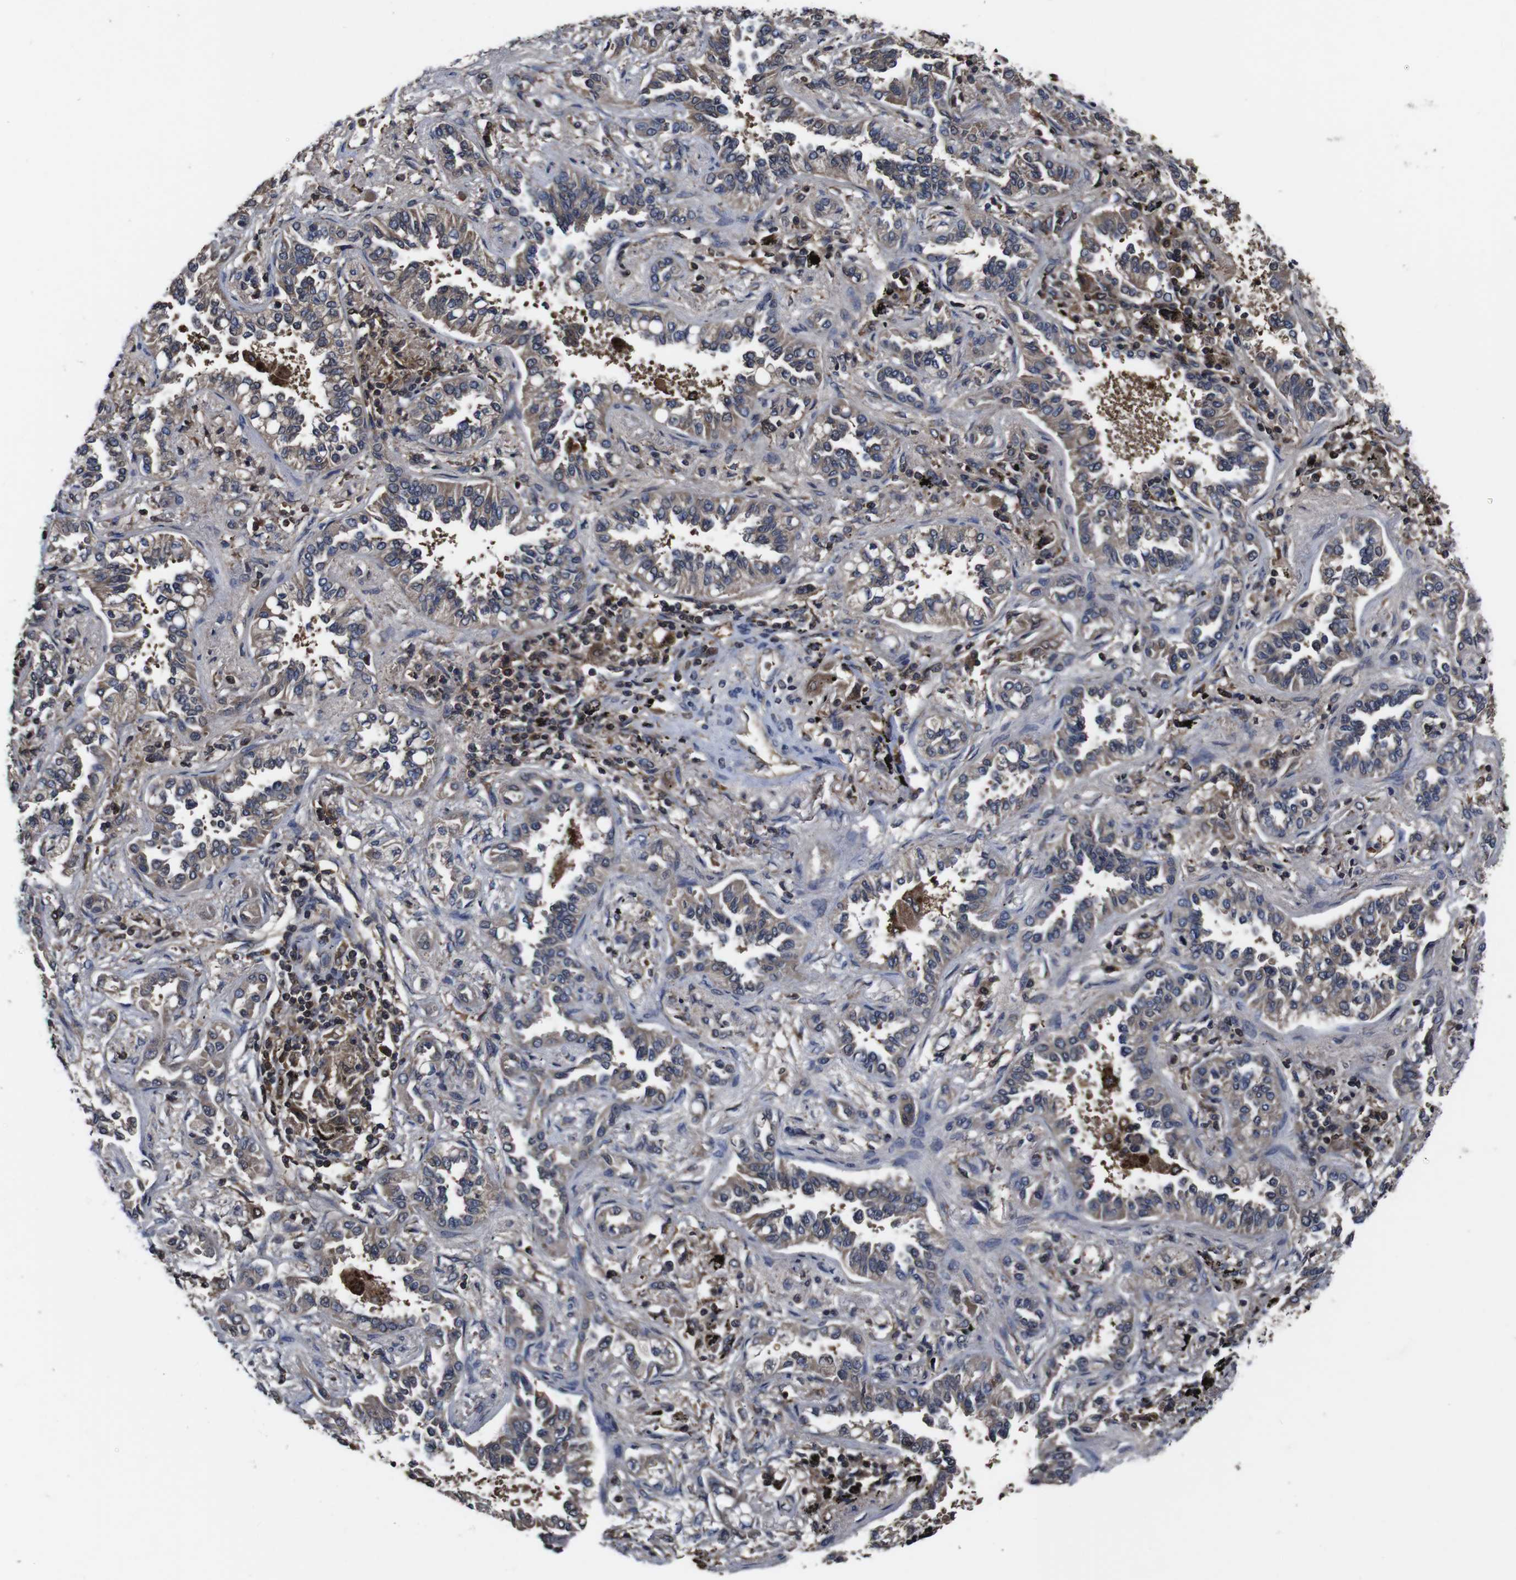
{"staining": {"intensity": "weak", "quantity": "25%-75%", "location": "cytoplasmic/membranous"}, "tissue": "lung cancer", "cell_type": "Tumor cells", "image_type": "cancer", "snomed": [{"axis": "morphology", "description": "Normal tissue, NOS"}, {"axis": "morphology", "description": "Adenocarcinoma, NOS"}, {"axis": "topography", "description": "Lung"}], "caption": "The immunohistochemical stain highlights weak cytoplasmic/membranous expression in tumor cells of lung adenocarcinoma tissue.", "gene": "CXCL11", "patient": {"sex": "male", "age": 59}}